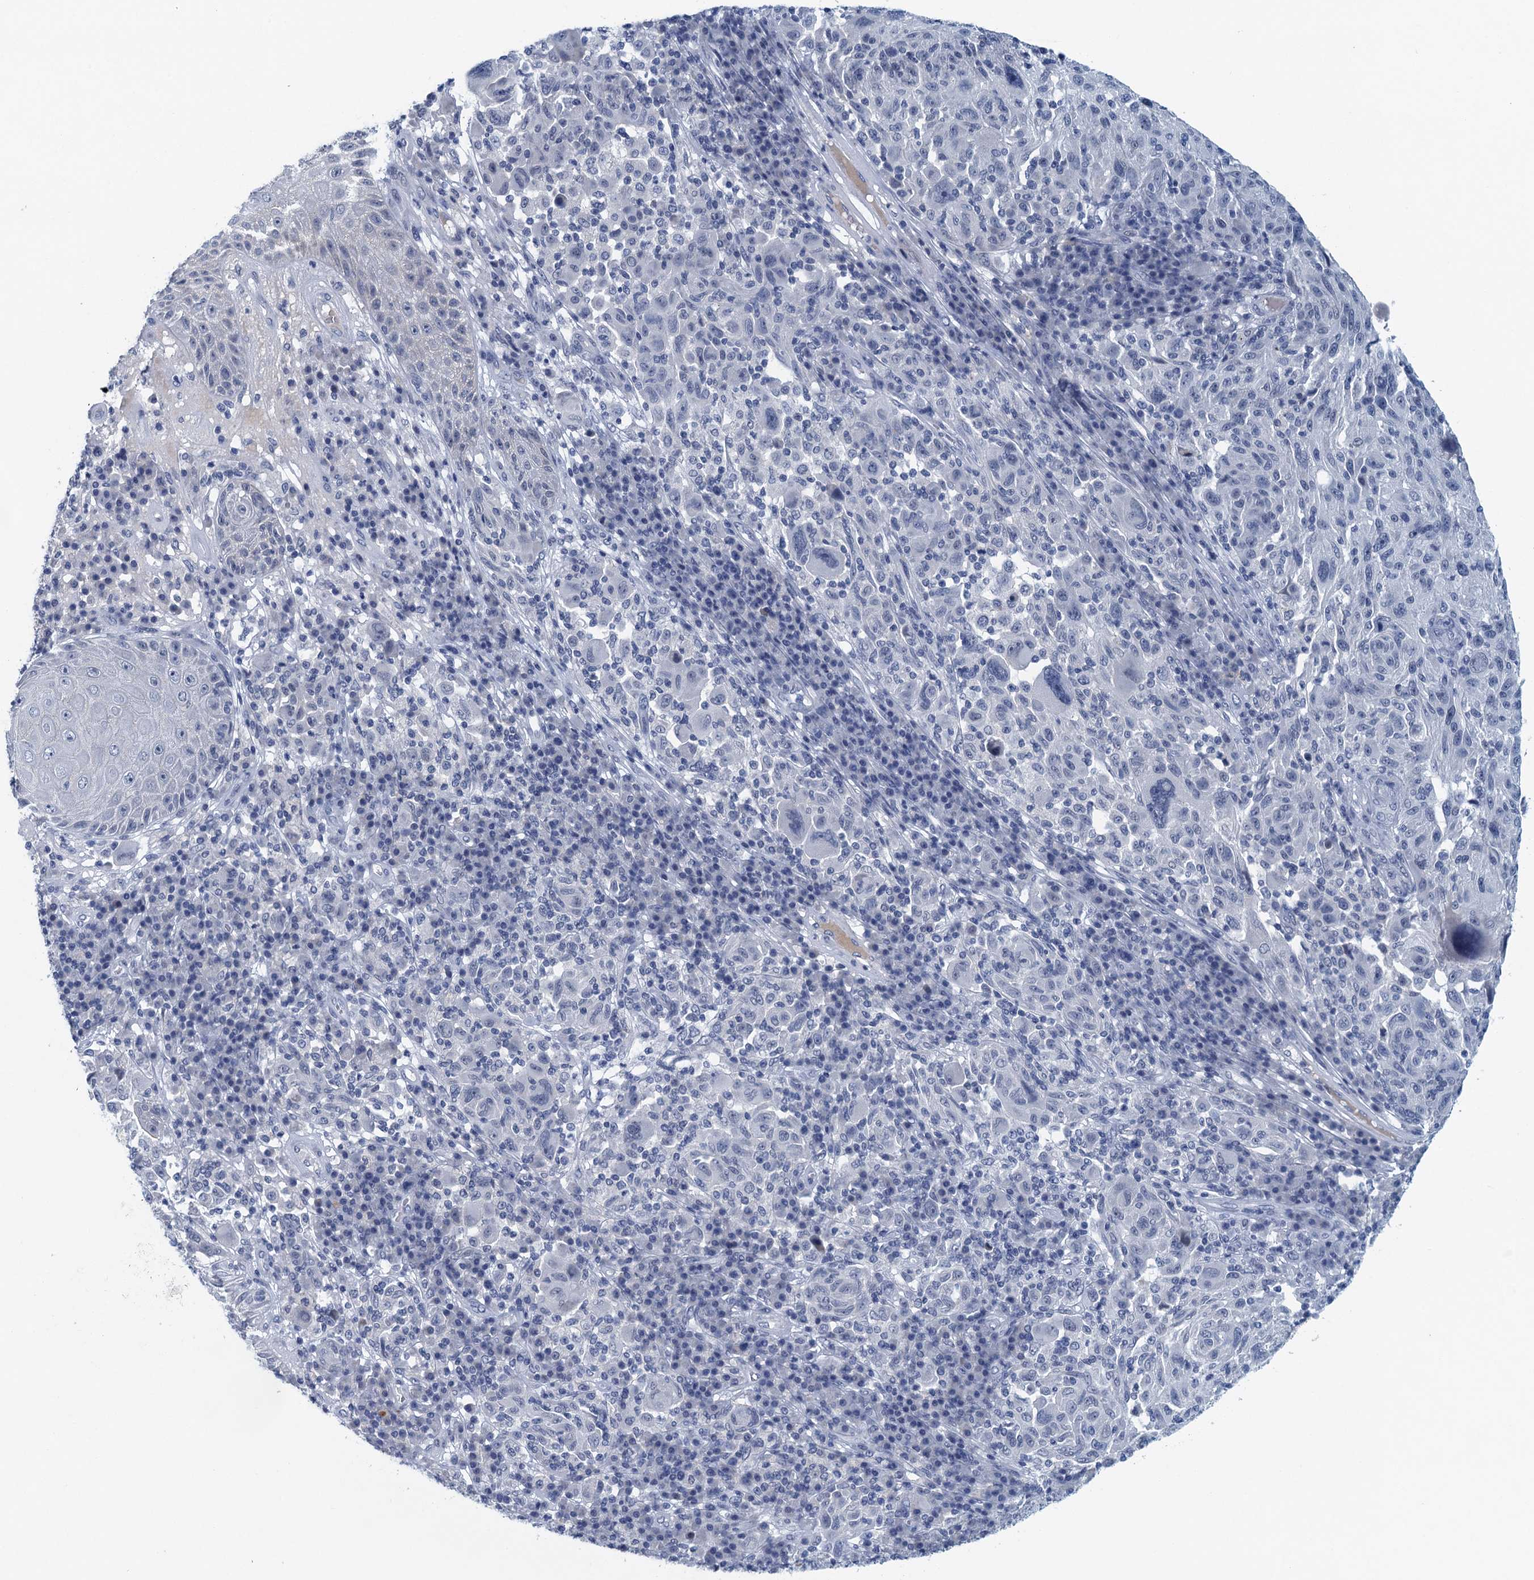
{"staining": {"intensity": "negative", "quantity": "none", "location": "none"}, "tissue": "melanoma", "cell_type": "Tumor cells", "image_type": "cancer", "snomed": [{"axis": "morphology", "description": "Malignant melanoma, NOS"}, {"axis": "topography", "description": "Skin"}], "caption": "The histopathology image demonstrates no significant expression in tumor cells of melanoma.", "gene": "ENSG00000131152", "patient": {"sex": "male", "age": 53}}